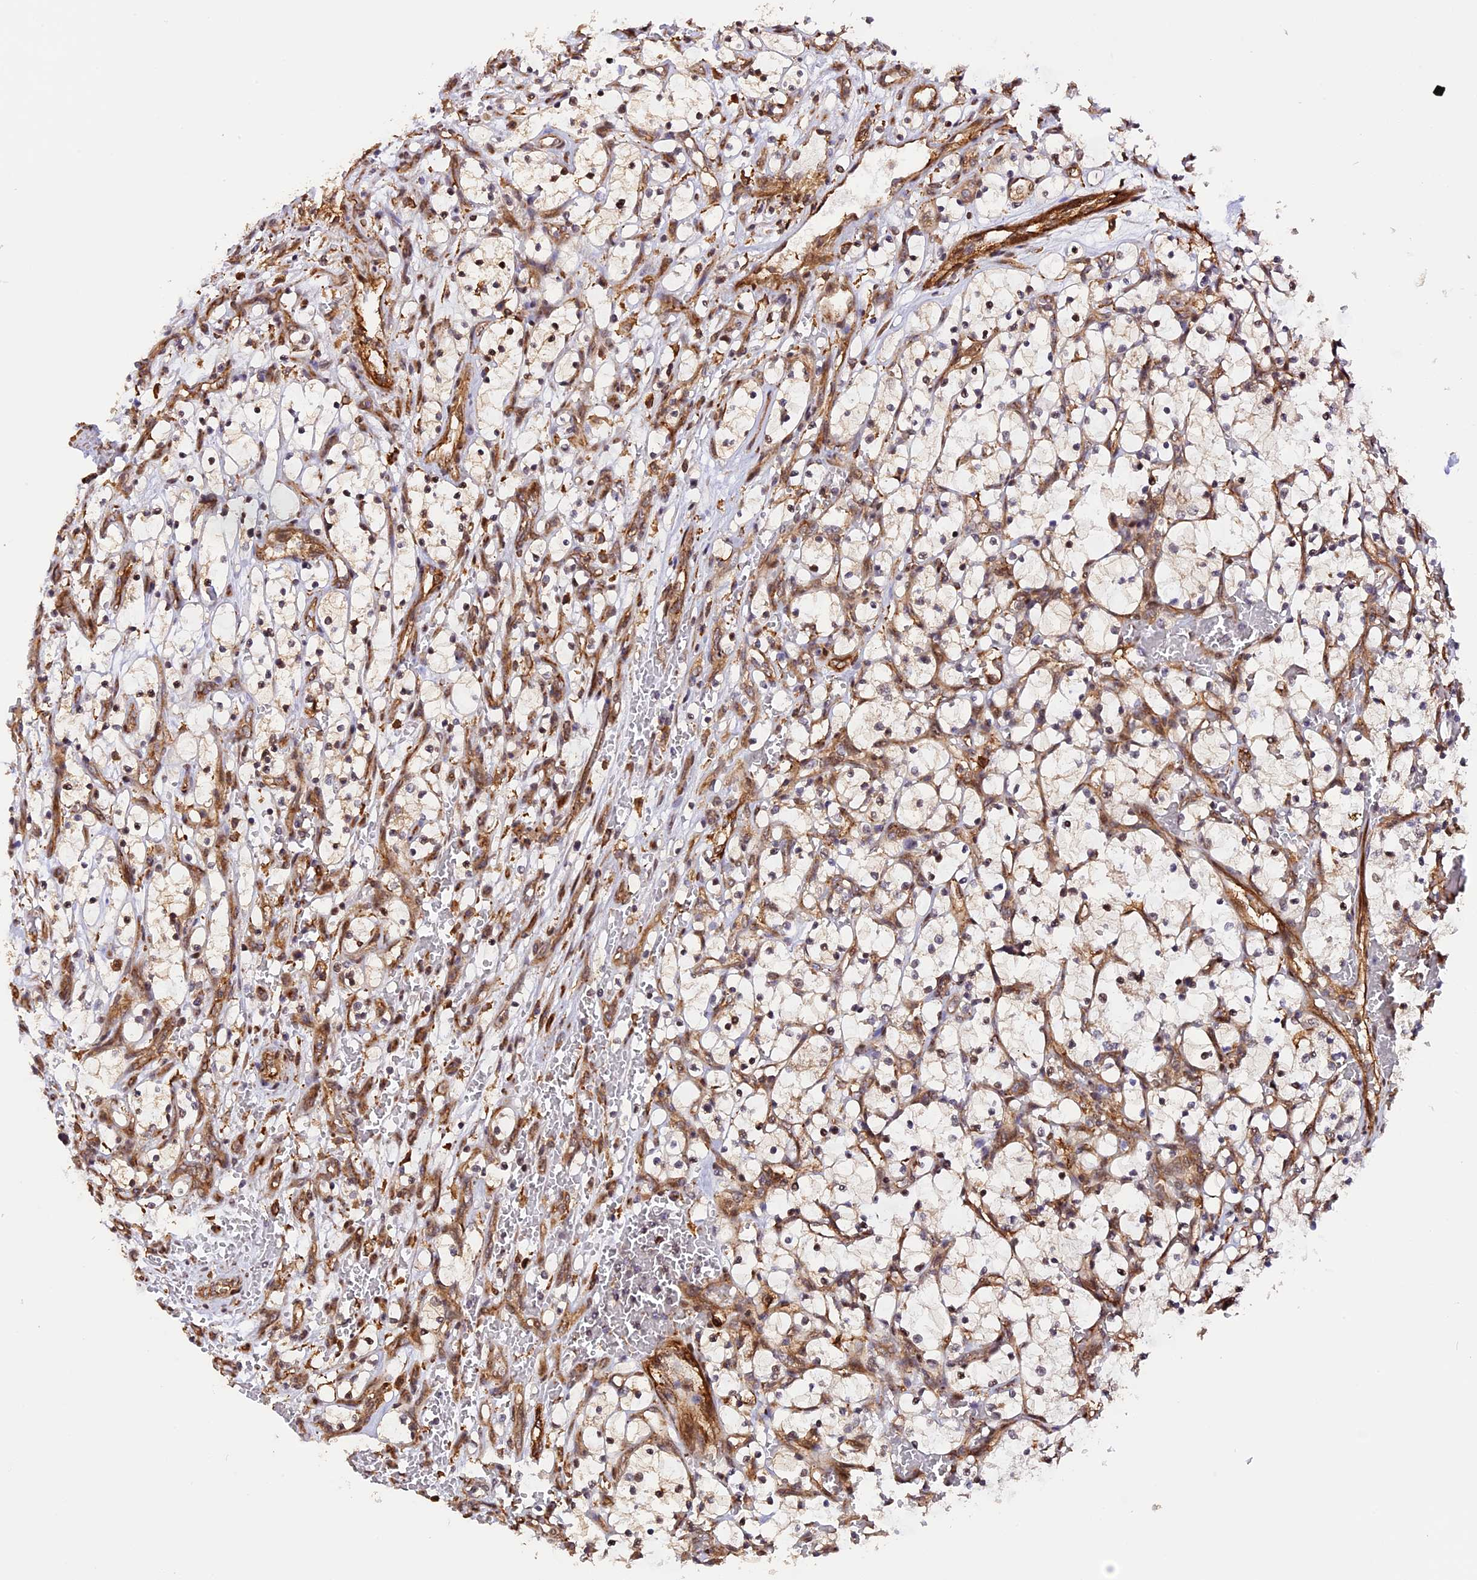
{"staining": {"intensity": "weak", "quantity": "<25%", "location": "cytoplasmic/membranous"}, "tissue": "renal cancer", "cell_type": "Tumor cells", "image_type": "cancer", "snomed": [{"axis": "morphology", "description": "Adenocarcinoma, NOS"}, {"axis": "topography", "description": "Kidney"}], "caption": "Renal cancer (adenocarcinoma) stained for a protein using immunohistochemistry shows no staining tumor cells.", "gene": "HERPUD1", "patient": {"sex": "female", "age": 69}}